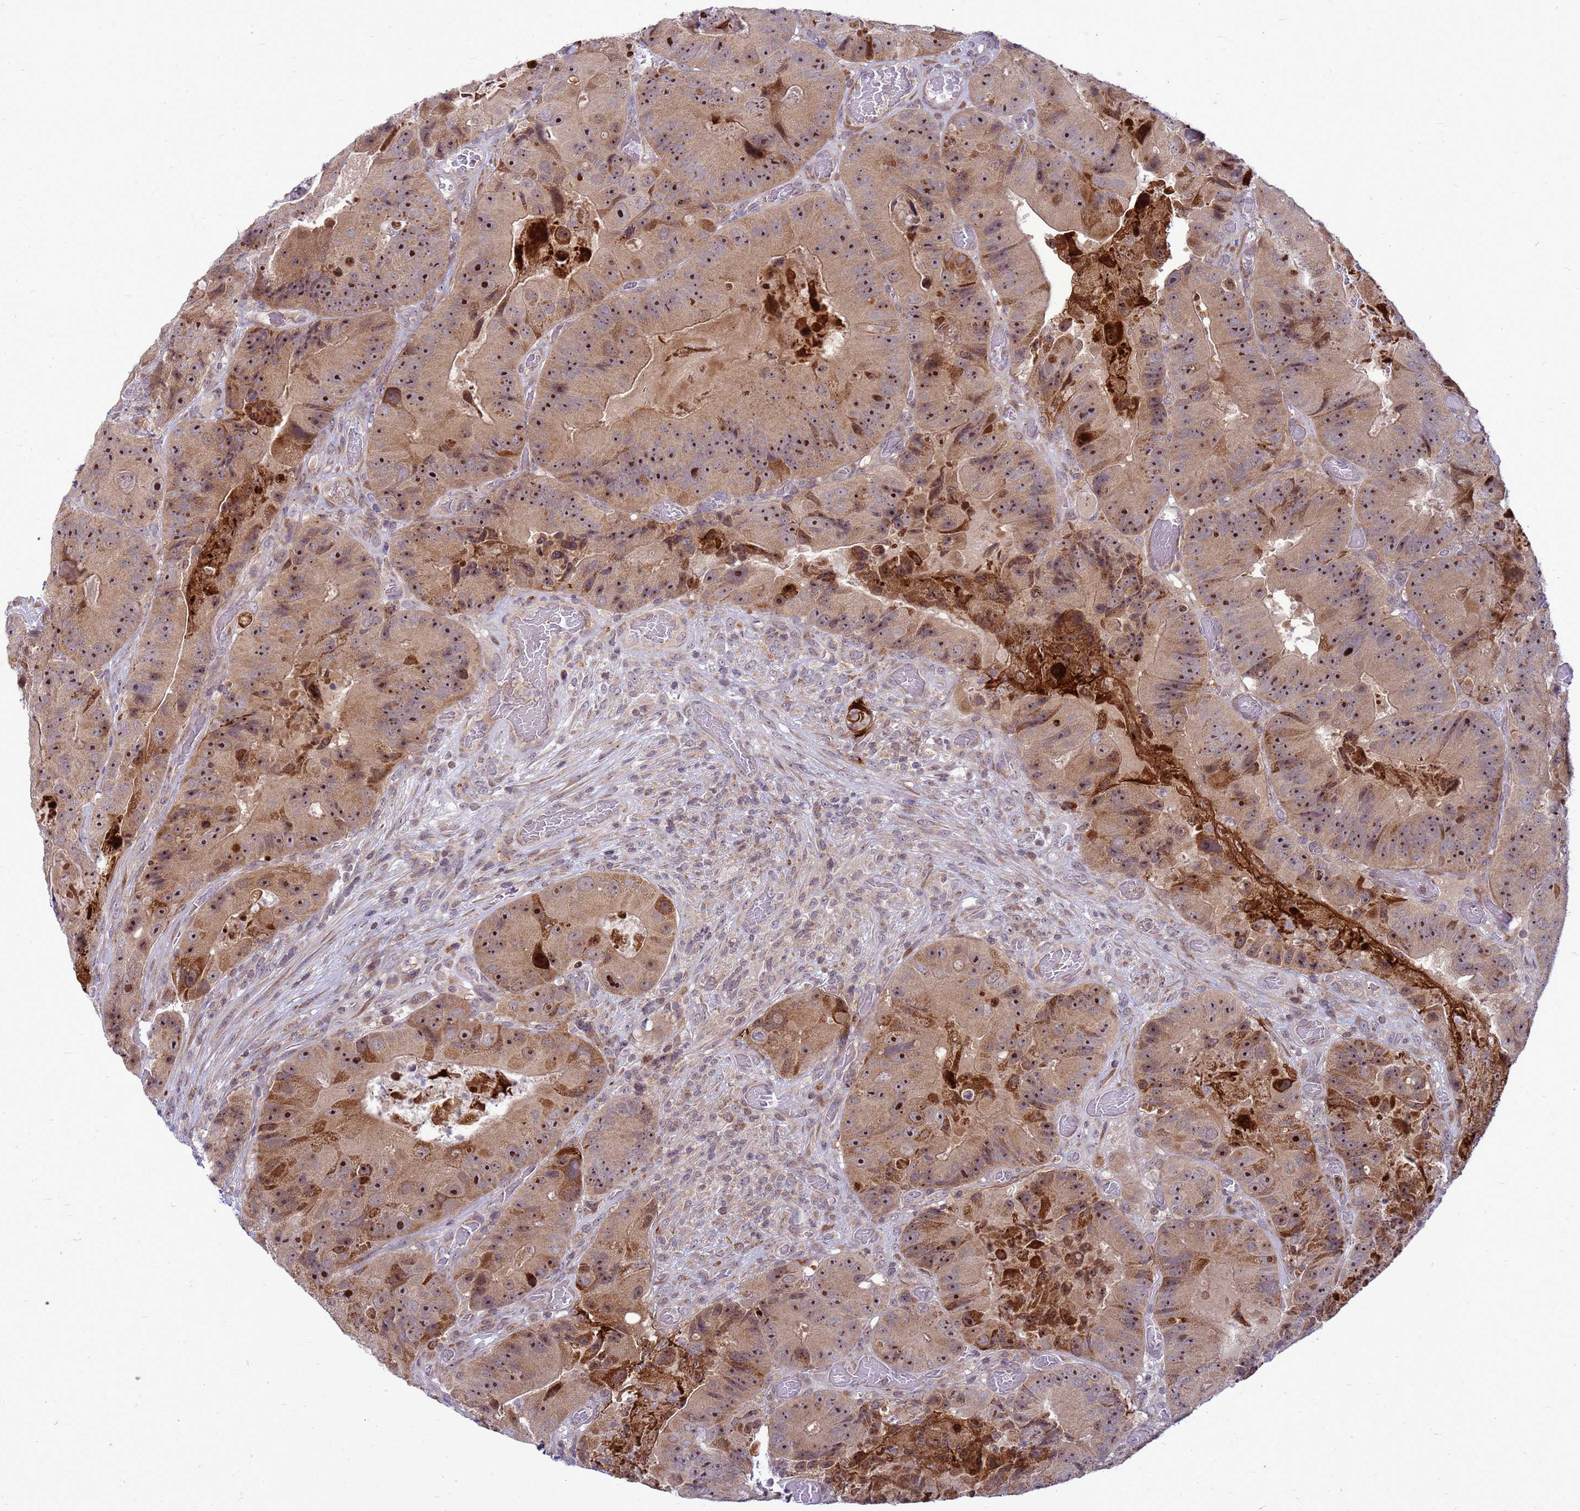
{"staining": {"intensity": "weak", "quantity": ">75%", "location": "cytoplasmic/membranous,nuclear"}, "tissue": "colorectal cancer", "cell_type": "Tumor cells", "image_type": "cancer", "snomed": [{"axis": "morphology", "description": "Adenocarcinoma, NOS"}, {"axis": "topography", "description": "Colon"}], "caption": "High-power microscopy captured an IHC photomicrograph of colorectal cancer, revealing weak cytoplasmic/membranous and nuclear expression in about >75% of tumor cells.", "gene": "C12orf43", "patient": {"sex": "female", "age": 86}}